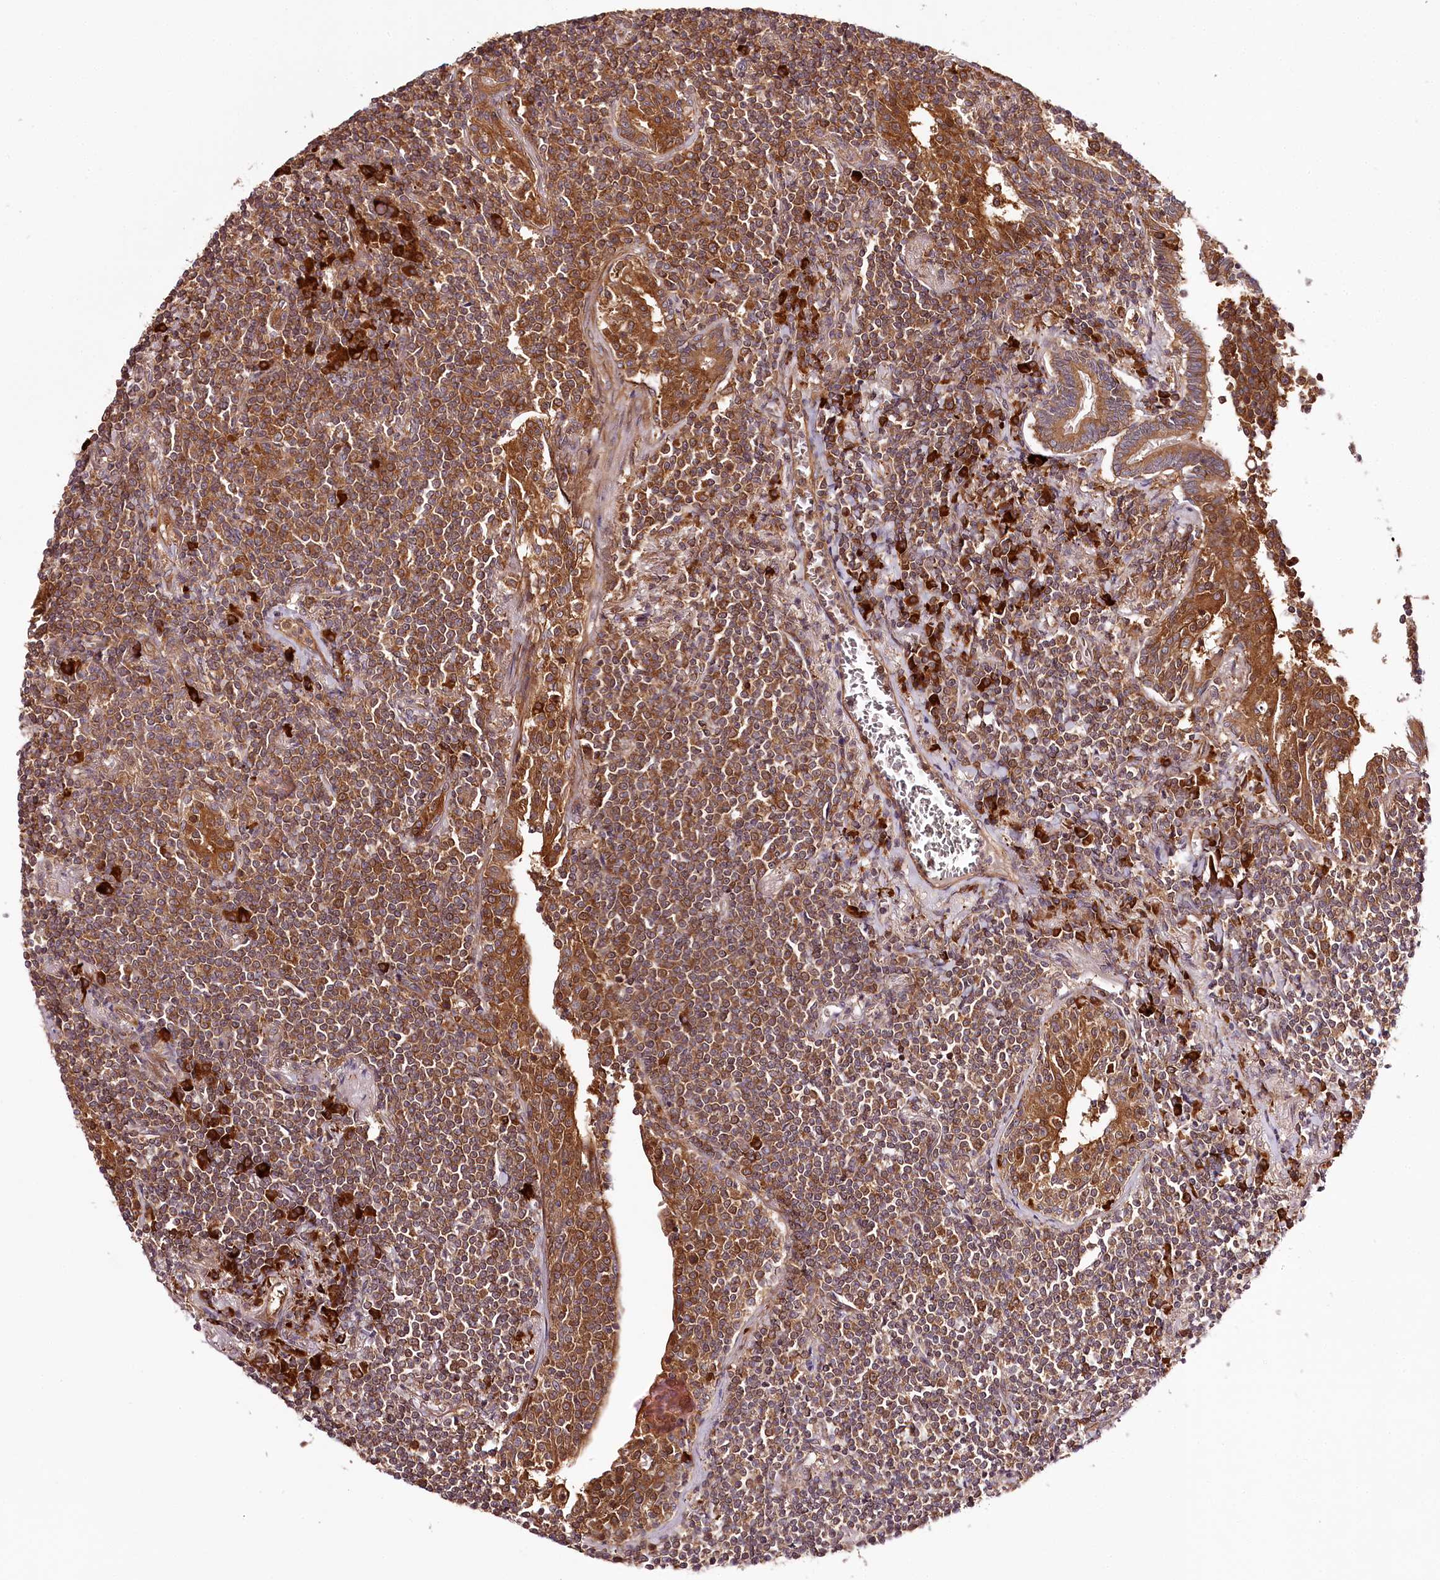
{"staining": {"intensity": "moderate", "quantity": "25%-75%", "location": "cytoplasmic/membranous"}, "tissue": "lymphoma", "cell_type": "Tumor cells", "image_type": "cancer", "snomed": [{"axis": "morphology", "description": "Malignant lymphoma, non-Hodgkin's type, Low grade"}, {"axis": "topography", "description": "Lung"}], "caption": "This is an image of immunohistochemistry staining of malignant lymphoma, non-Hodgkin's type (low-grade), which shows moderate positivity in the cytoplasmic/membranous of tumor cells.", "gene": "TARS1", "patient": {"sex": "female", "age": 71}}